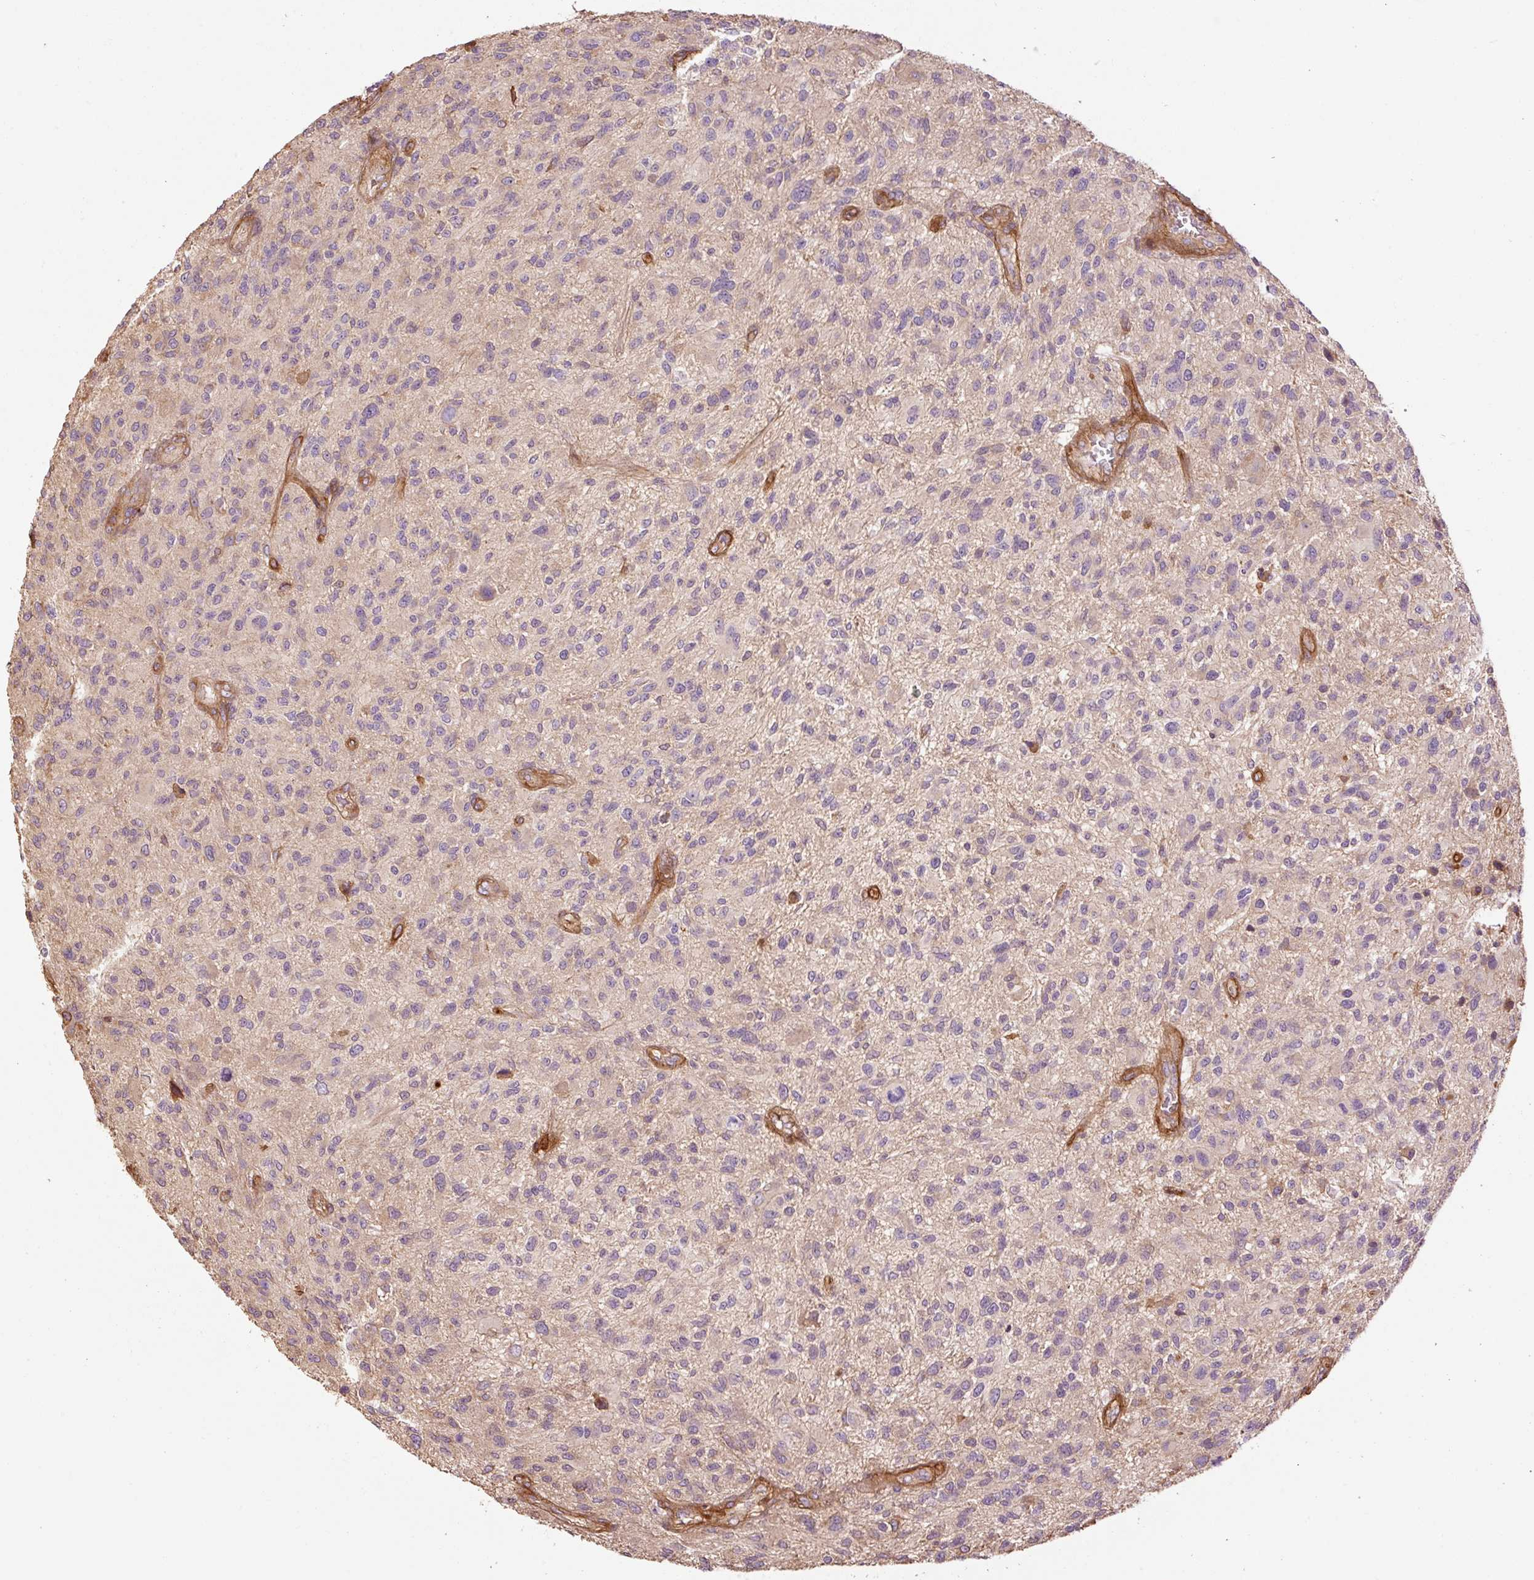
{"staining": {"intensity": "weak", "quantity": "<25%", "location": "cytoplasmic/membranous"}, "tissue": "glioma", "cell_type": "Tumor cells", "image_type": "cancer", "snomed": [{"axis": "morphology", "description": "Glioma, malignant, High grade"}, {"axis": "topography", "description": "Brain"}], "caption": "DAB (3,3'-diaminobenzidine) immunohistochemical staining of glioma exhibits no significant expression in tumor cells. (DAB immunohistochemistry visualized using brightfield microscopy, high magnification).", "gene": "NID2", "patient": {"sex": "male", "age": 47}}